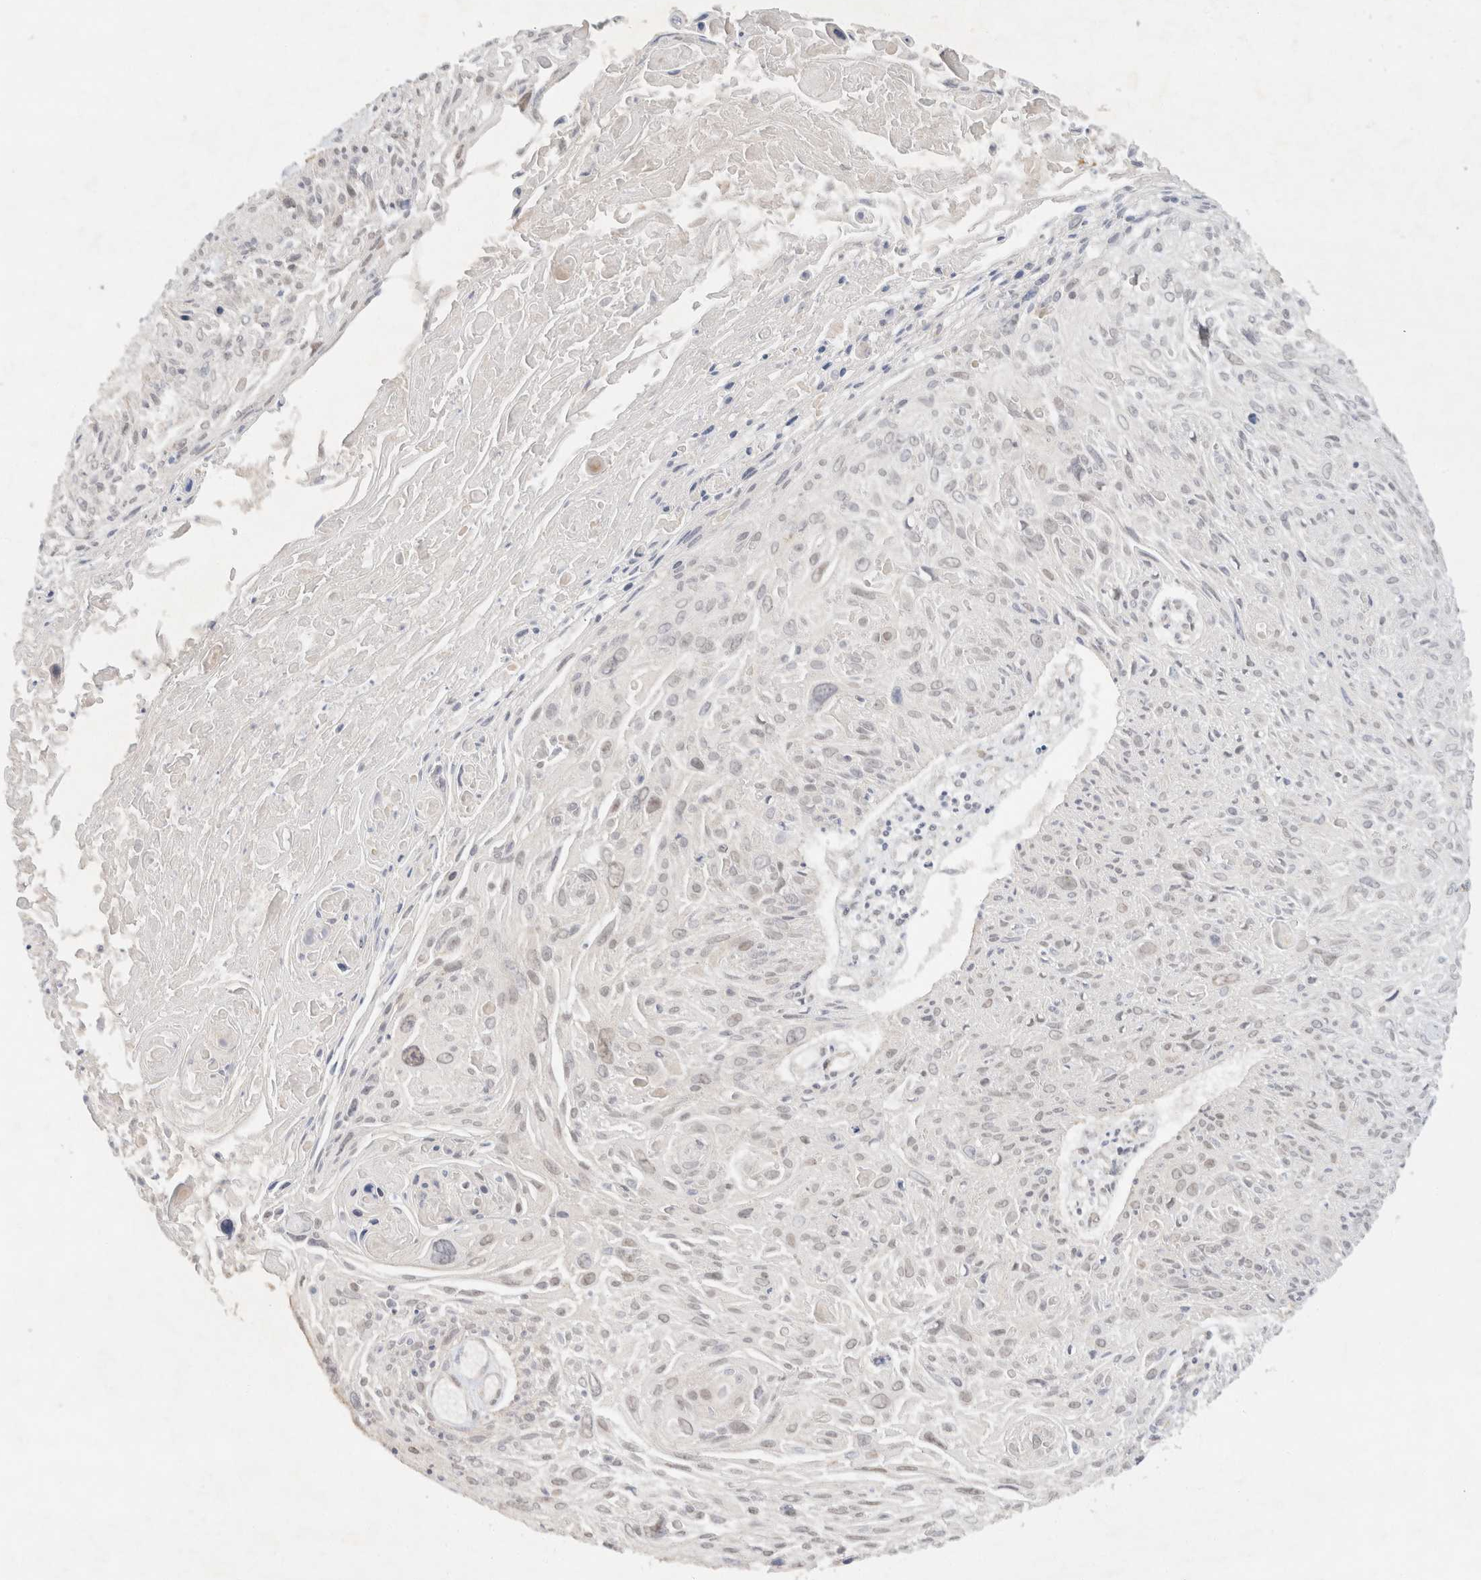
{"staining": {"intensity": "negative", "quantity": "none", "location": "none"}, "tissue": "cervical cancer", "cell_type": "Tumor cells", "image_type": "cancer", "snomed": [{"axis": "morphology", "description": "Squamous cell carcinoma, NOS"}, {"axis": "topography", "description": "Cervix"}], "caption": "Tumor cells show no significant protein expression in cervical cancer. (Brightfield microscopy of DAB IHC at high magnification).", "gene": "TACC1", "patient": {"sex": "female", "age": 51}}